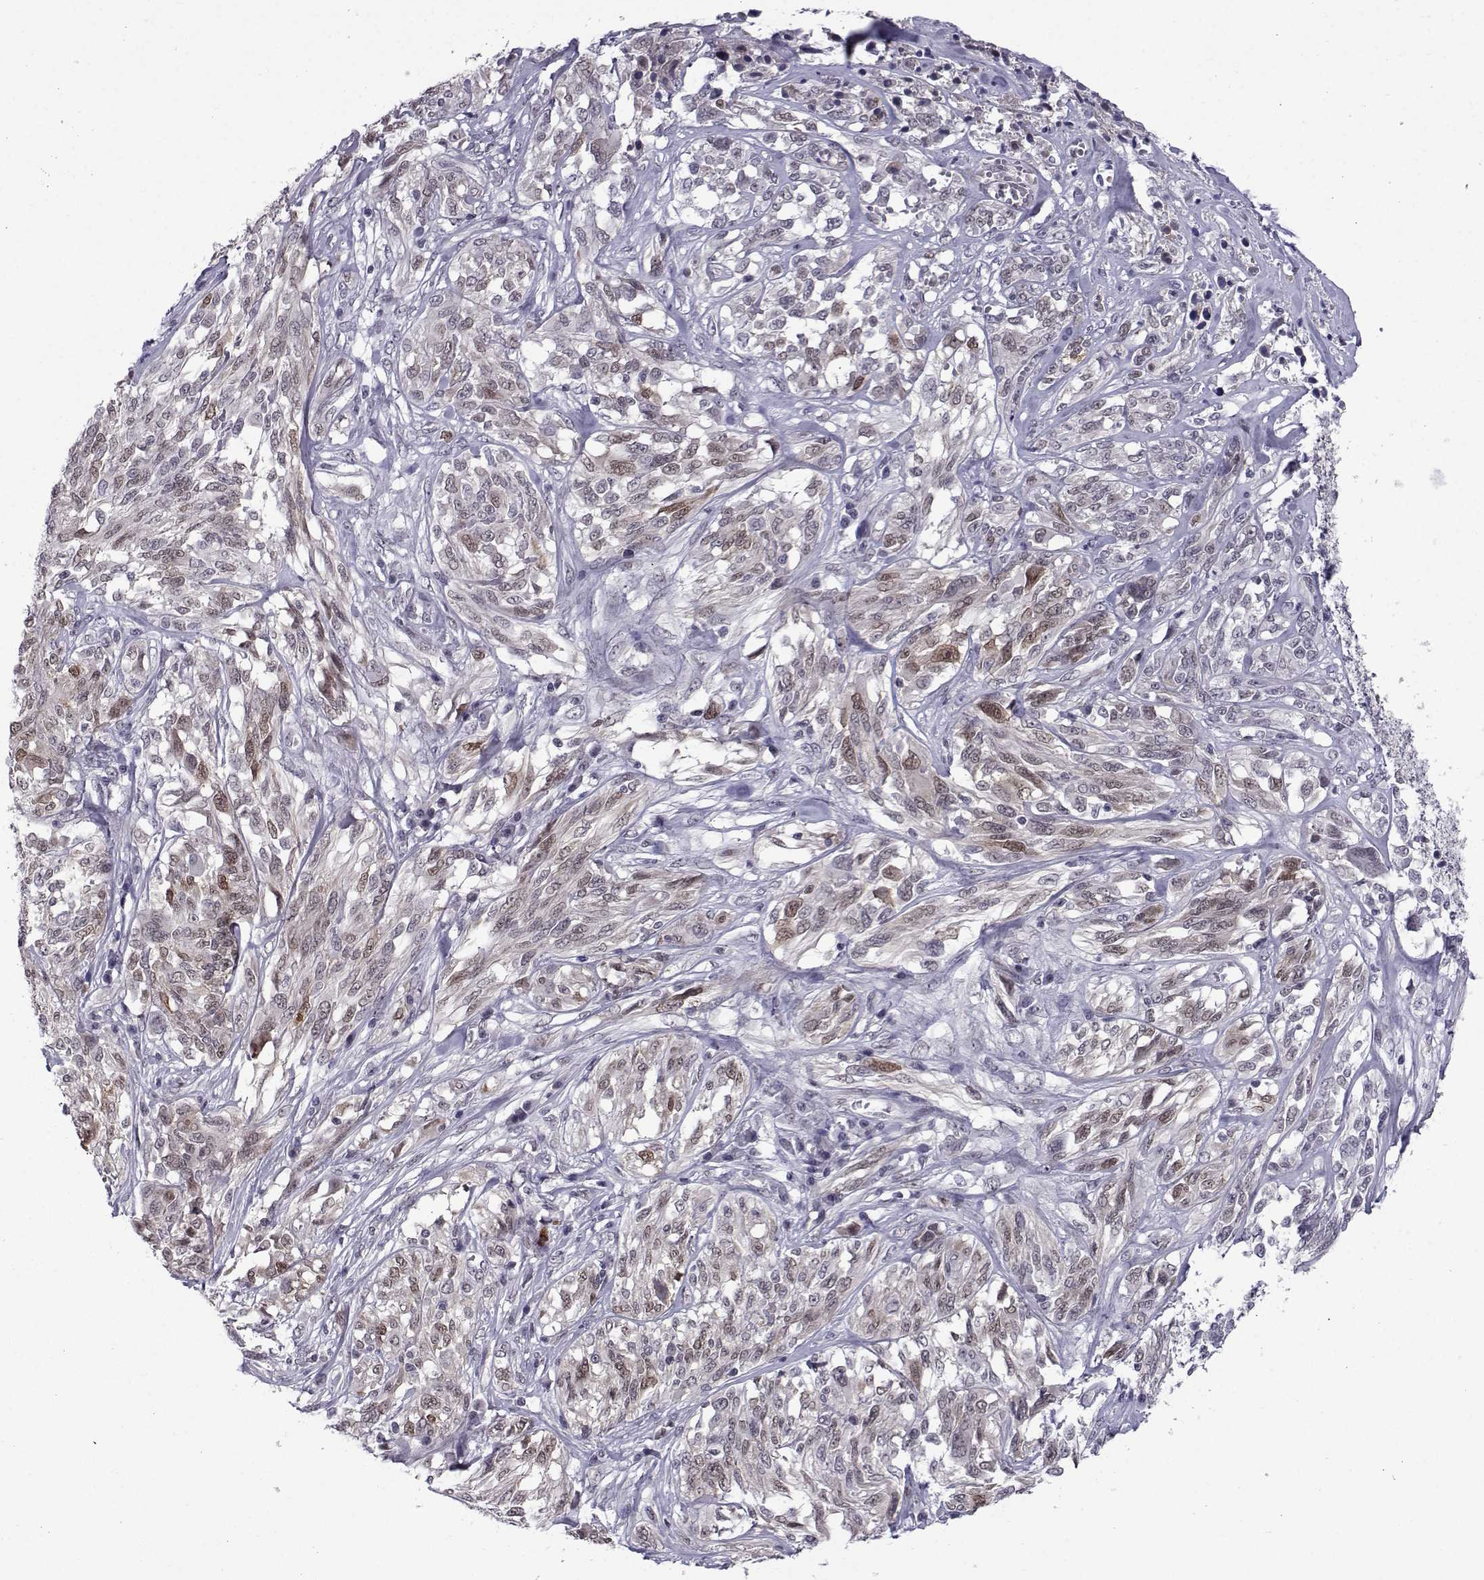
{"staining": {"intensity": "moderate", "quantity": "<25%", "location": "nuclear"}, "tissue": "melanoma", "cell_type": "Tumor cells", "image_type": "cancer", "snomed": [{"axis": "morphology", "description": "Malignant melanoma, NOS"}, {"axis": "topography", "description": "Skin"}], "caption": "Immunohistochemical staining of human malignant melanoma displays moderate nuclear protein positivity in approximately <25% of tumor cells.", "gene": "RBM24", "patient": {"sex": "female", "age": 91}}